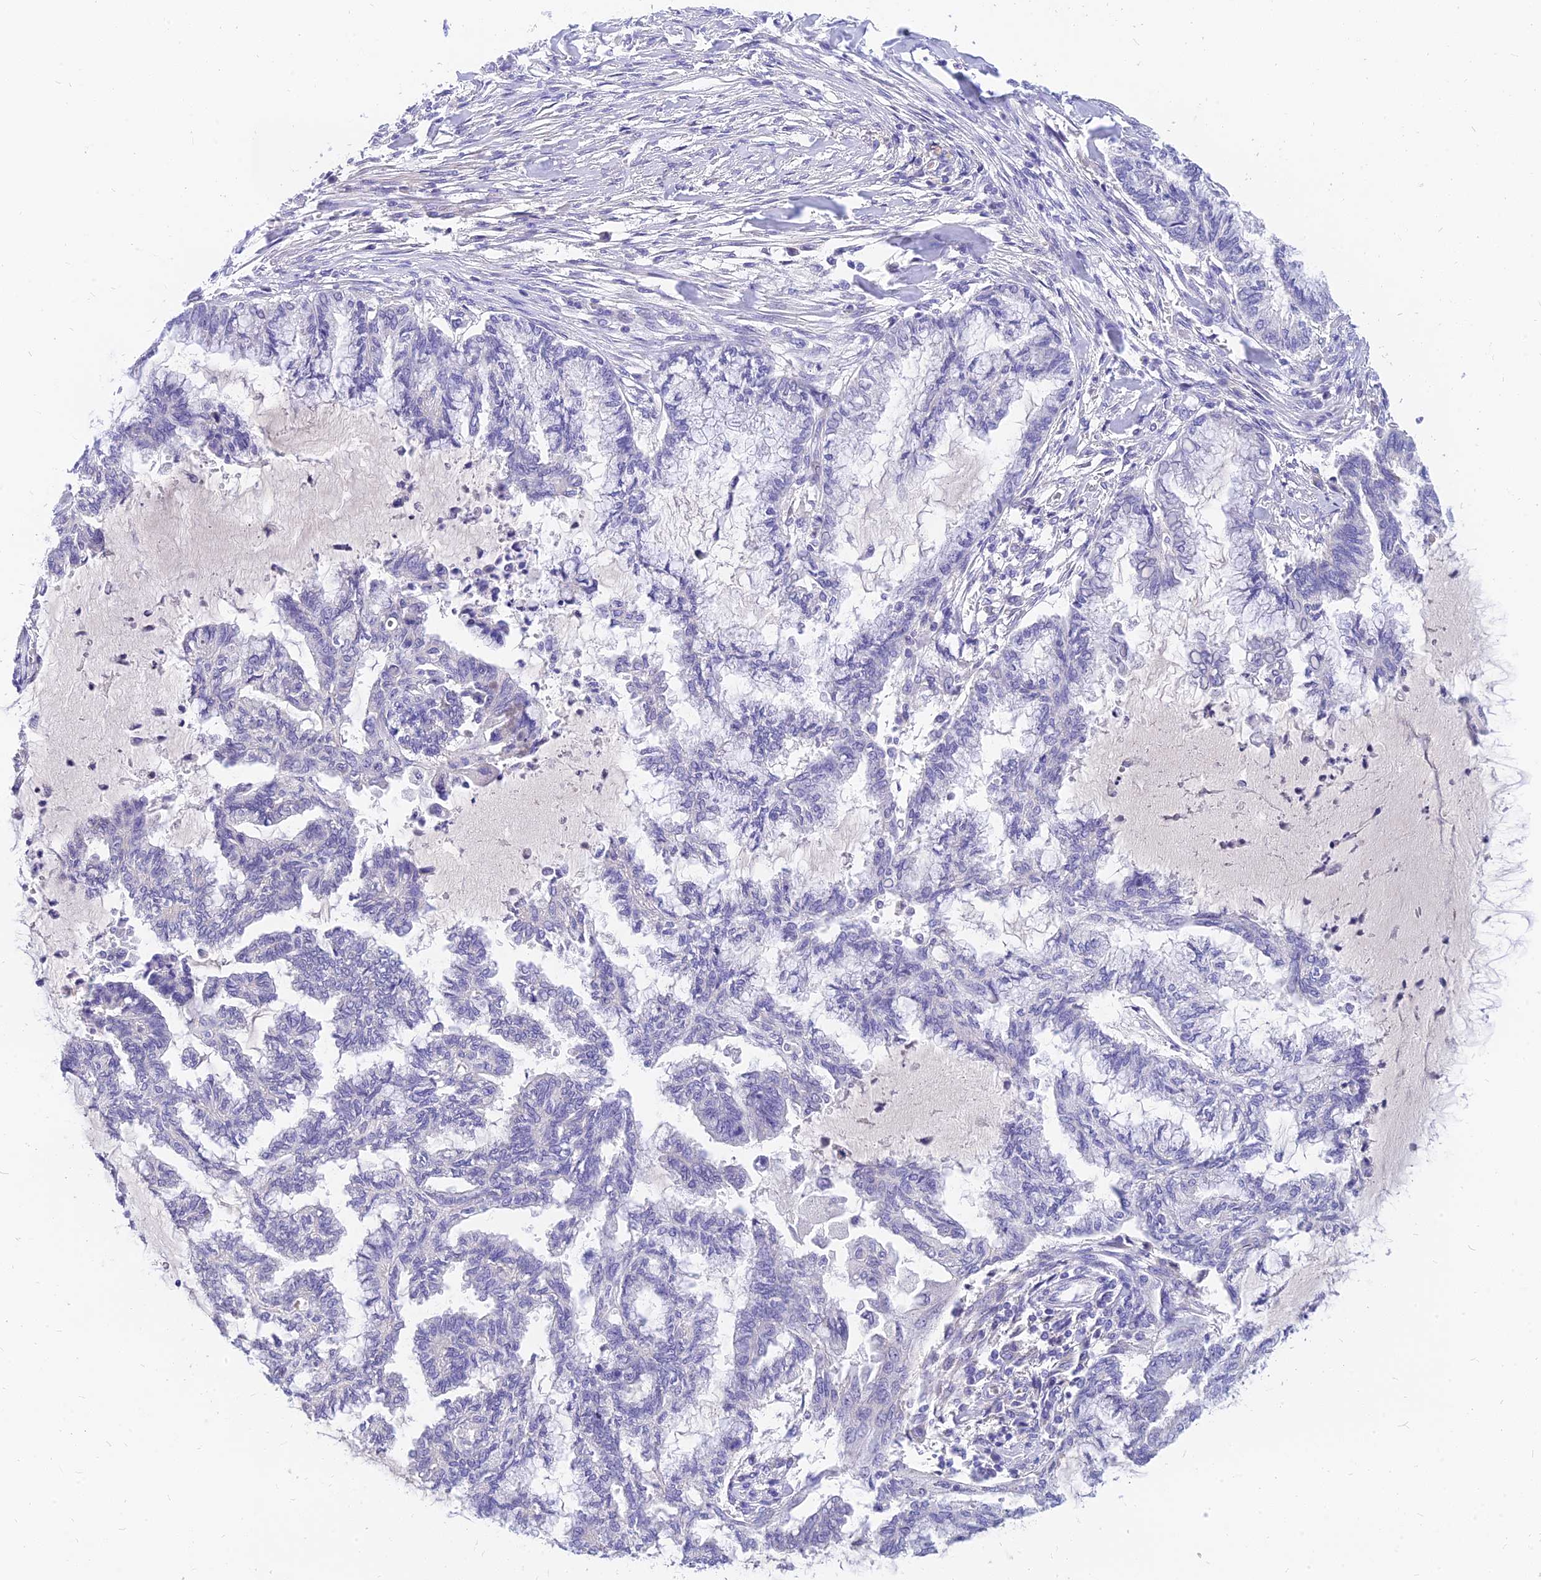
{"staining": {"intensity": "negative", "quantity": "none", "location": "none"}, "tissue": "endometrial cancer", "cell_type": "Tumor cells", "image_type": "cancer", "snomed": [{"axis": "morphology", "description": "Adenocarcinoma, NOS"}, {"axis": "topography", "description": "Endometrium"}], "caption": "Tumor cells are negative for protein expression in human endometrial cancer.", "gene": "TMEM161B", "patient": {"sex": "female", "age": 86}}